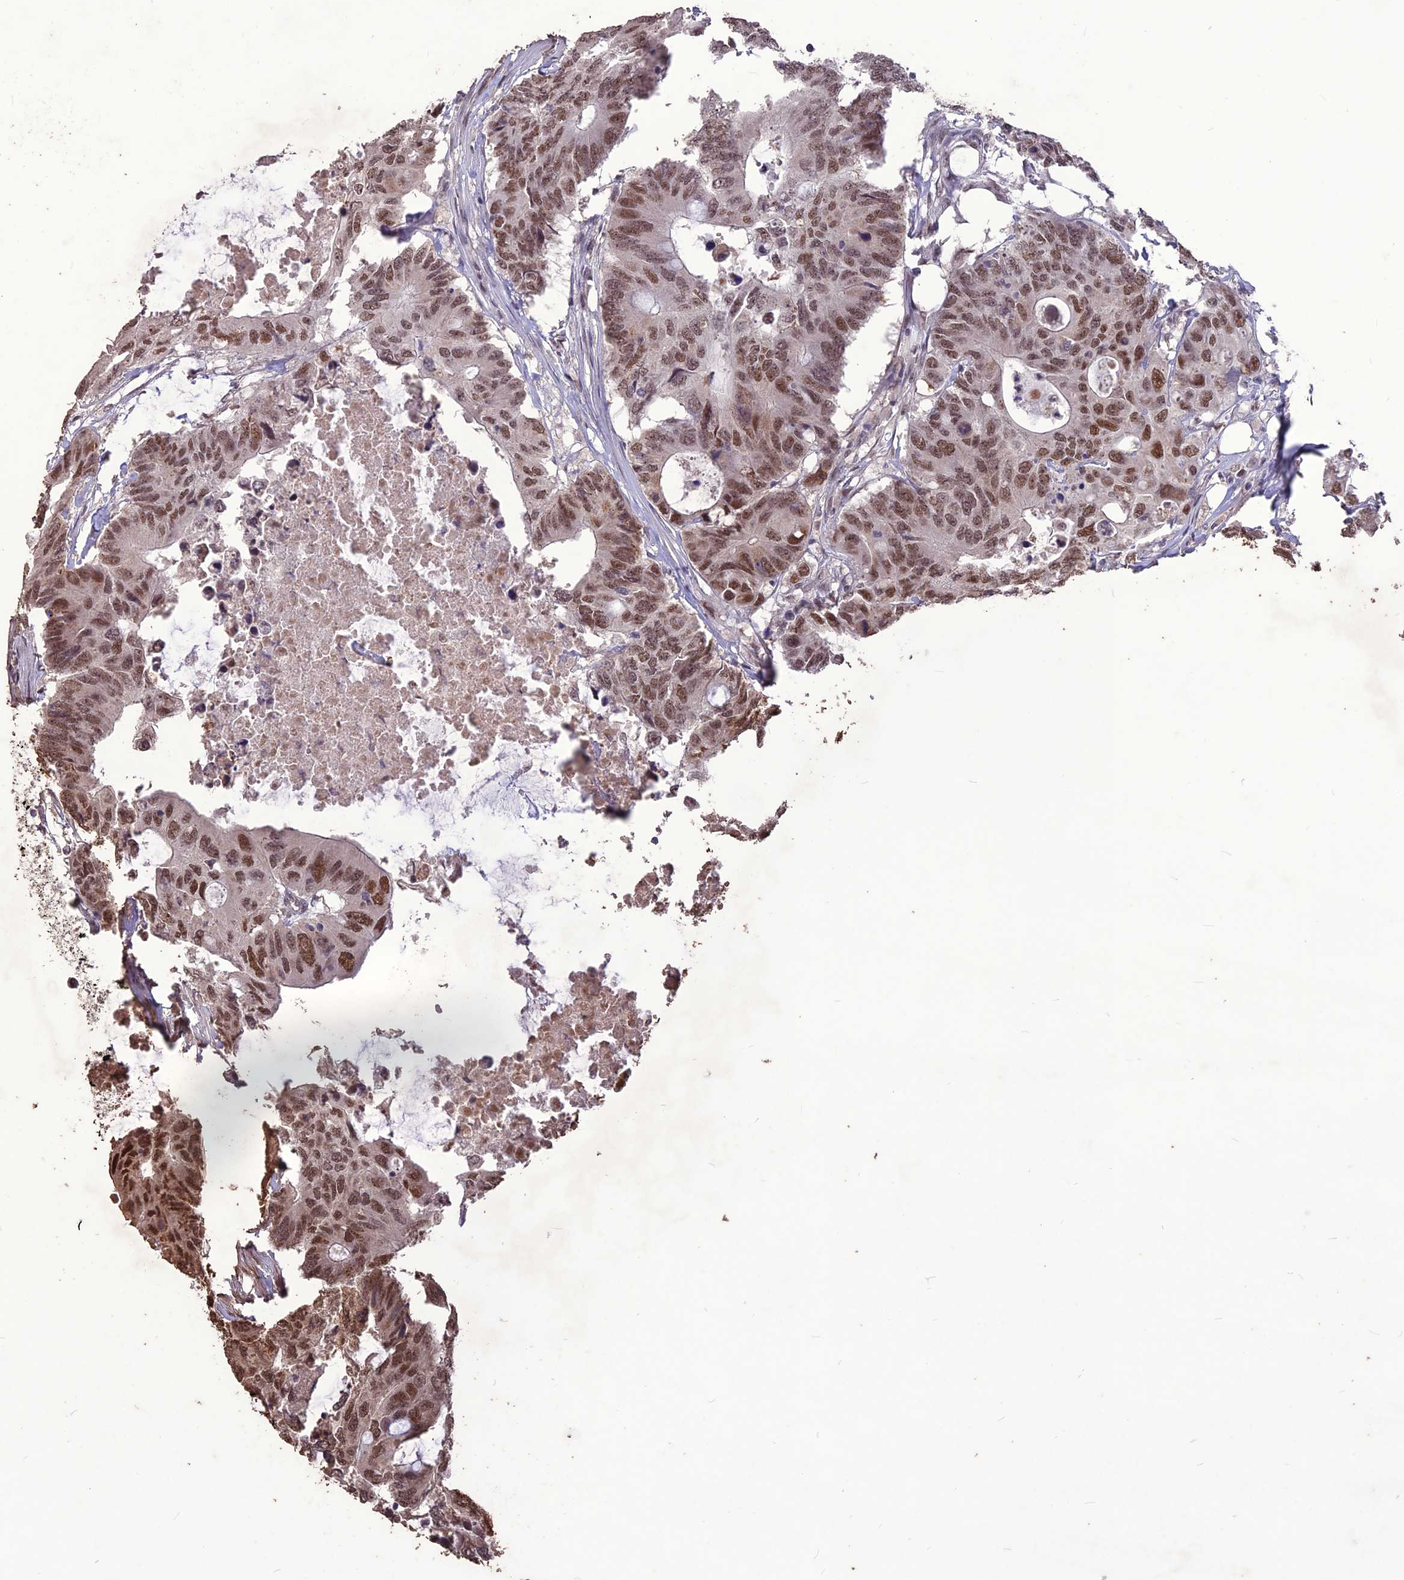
{"staining": {"intensity": "moderate", "quantity": ">75%", "location": "nuclear"}, "tissue": "colorectal cancer", "cell_type": "Tumor cells", "image_type": "cancer", "snomed": [{"axis": "morphology", "description": "Adenocarcinoma, NOS"}, {"axis": "topography", "description": "Colon"}], "caption": "About >75% of tumor cells in colorectal cancer display moderate nuclear protein staining as visualized by brown immunohistochemical staining.", "gene": "DIS3", "patient": {"sex": "male", "age": 71}}